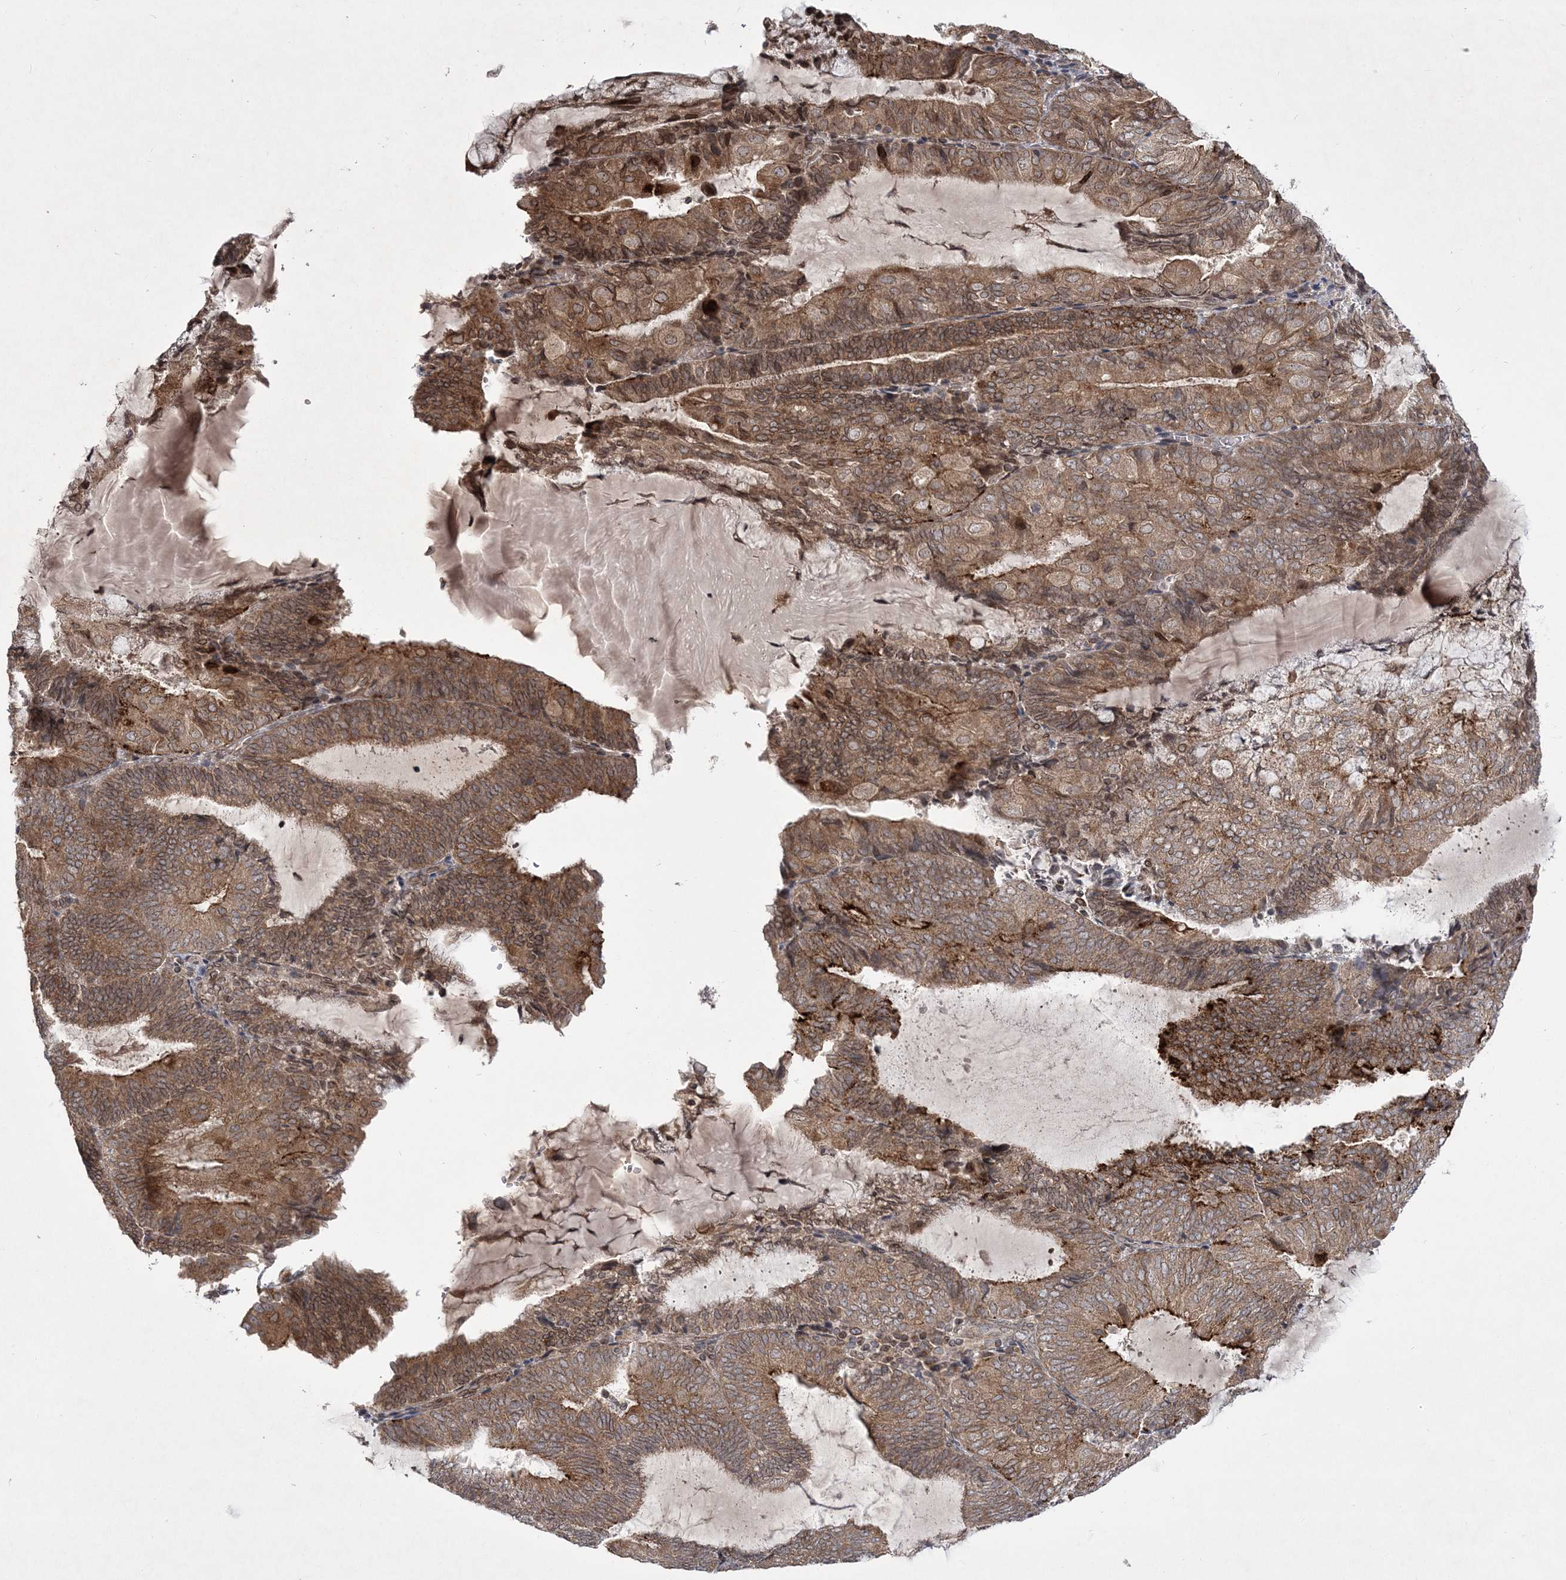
{"staining": {"intensity": "moderate", "quantity": ">75%", "location": "cytoplasmic/membranous,nuclear"}, "tissue": "endometrial cancer", "cell_type": "Tumor cells", "image_type": "cancer", "snomed": [{"axis": "morphology", "description": "Adenocarcinoma, NOS"}, {"axis": "topography", "description": "Endometrium"}], "caption": "A photomicrograph of endometrial cancer stained for a protein exhibits moderate cytoplasmic/membranous and nuclear brown staining in tumor cells.", "gene": "DNAJC27", "patient": {"sex": "female", "age": 81}}